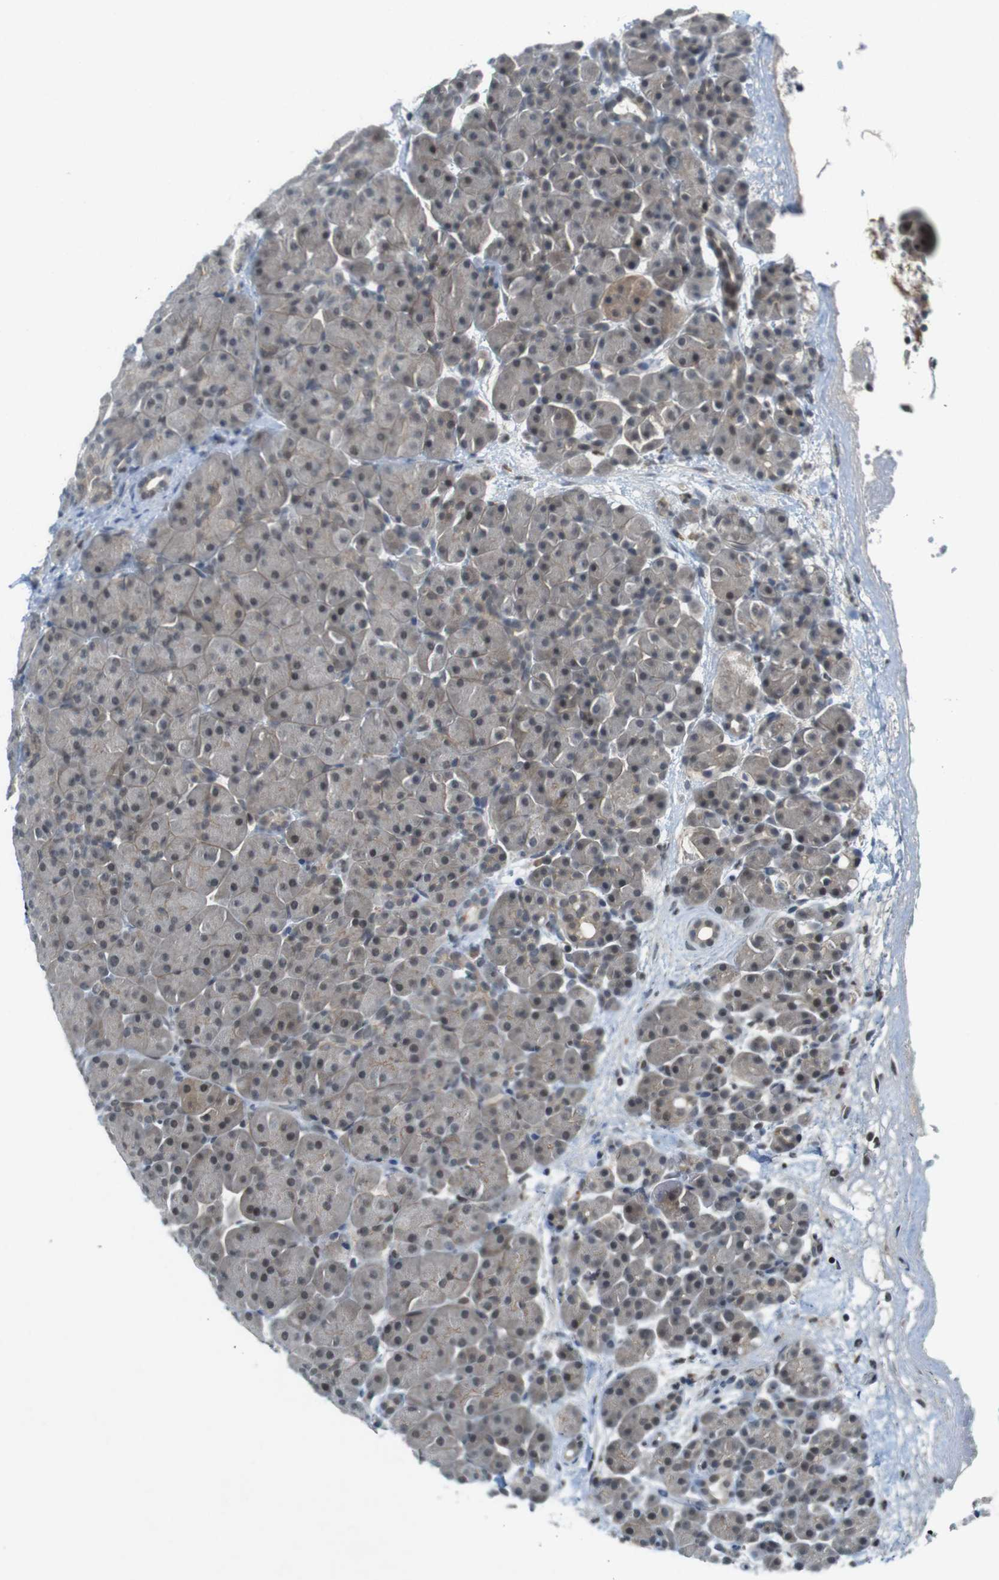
{"staining": {"intensity": "strong", "quantity": "<25%", "location": "cytoplasmic/membranous,nuclear"}, "tissue": "pancreas", "cell_type": "Exocrine glandular cells", "image_type": "normal", "snomed": [{"axis": "morphology", "description": "Normal tissue, NOS"}, {"axis": "topography", "description": "Pancreas"}], "caption": "The micrograph shows immunohistochemical staining of normal pancreas. There is strong cytoplasmic/membranous,nuclear positivity is appreciated in about <25% of exocrine glandular cells. The staining is performed using DAB (3,3'-diaminobenzidine) brown chromogen to label protein expression. The nuclei are counter-stained blue using hematoxylin.", "gene": "MAPKAPK5", "patient": {"sex": "male", "age": 66}}